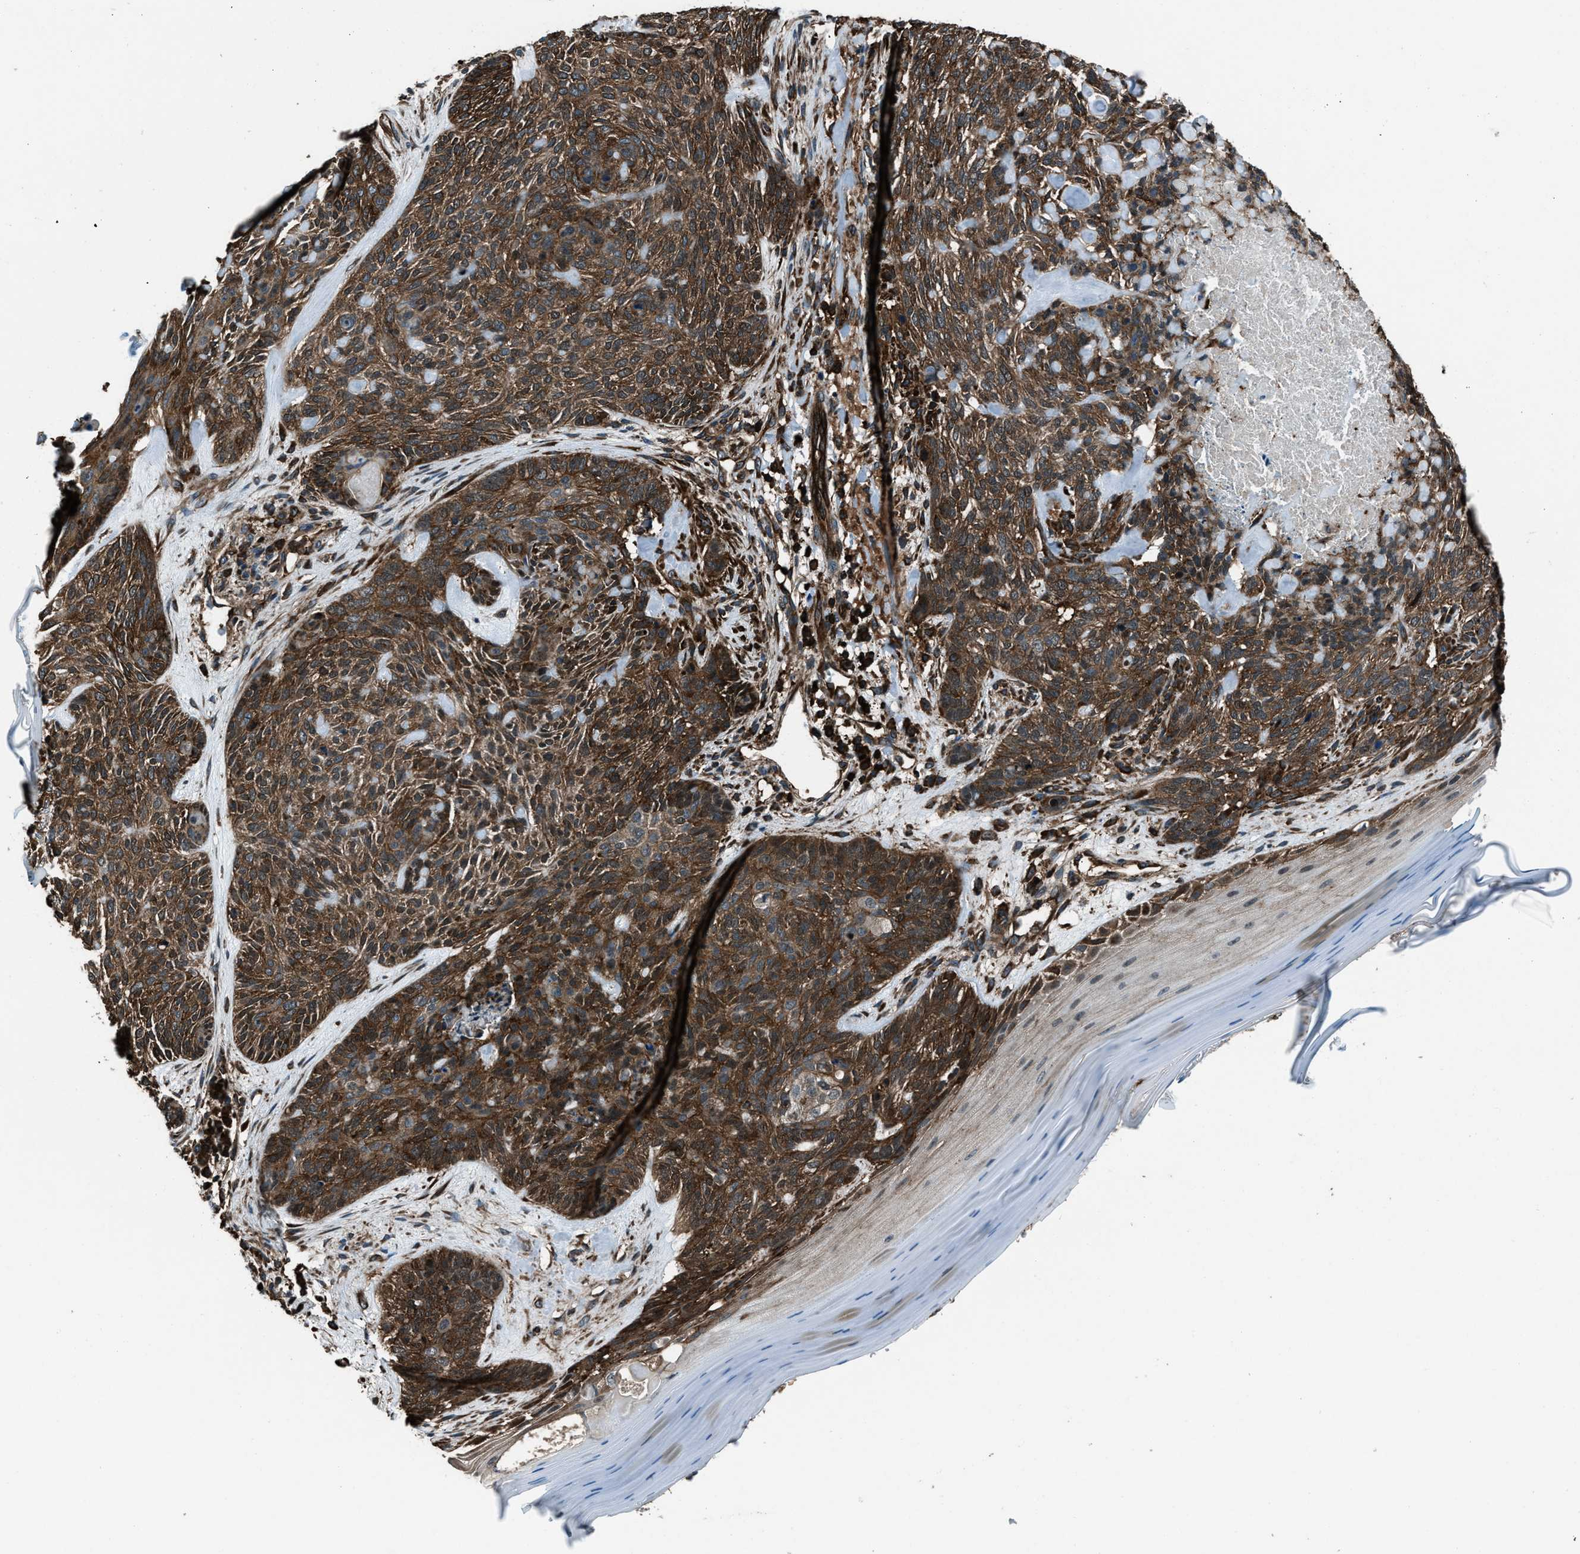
{"staining": {"intensity": "moderate", "quantity": ">75%", "location": "cytoplasmic/membranous,nuclear"}, "tissue": "skin cancer", "cell_type": "Tumor cells", "image_type": "cancer", "snomed": [{"axis": "morphology", "description": "Basal cell carcinoma"}, {"axis": "topography", "description": "Skin"}], "caption": "Immunohistochemistry (IHC) image of neoplastic tissue: skin cancer stained using IHC exhibits medium levels of moderate protein expression localized specifically in the cytoplasmic/membranous and nuclear of tumor cells, appearing as a cytoplasmic/membranous and nuclear brown color.", "gene": "SNX30", "patient": {"sex": "male", "age": 55}}